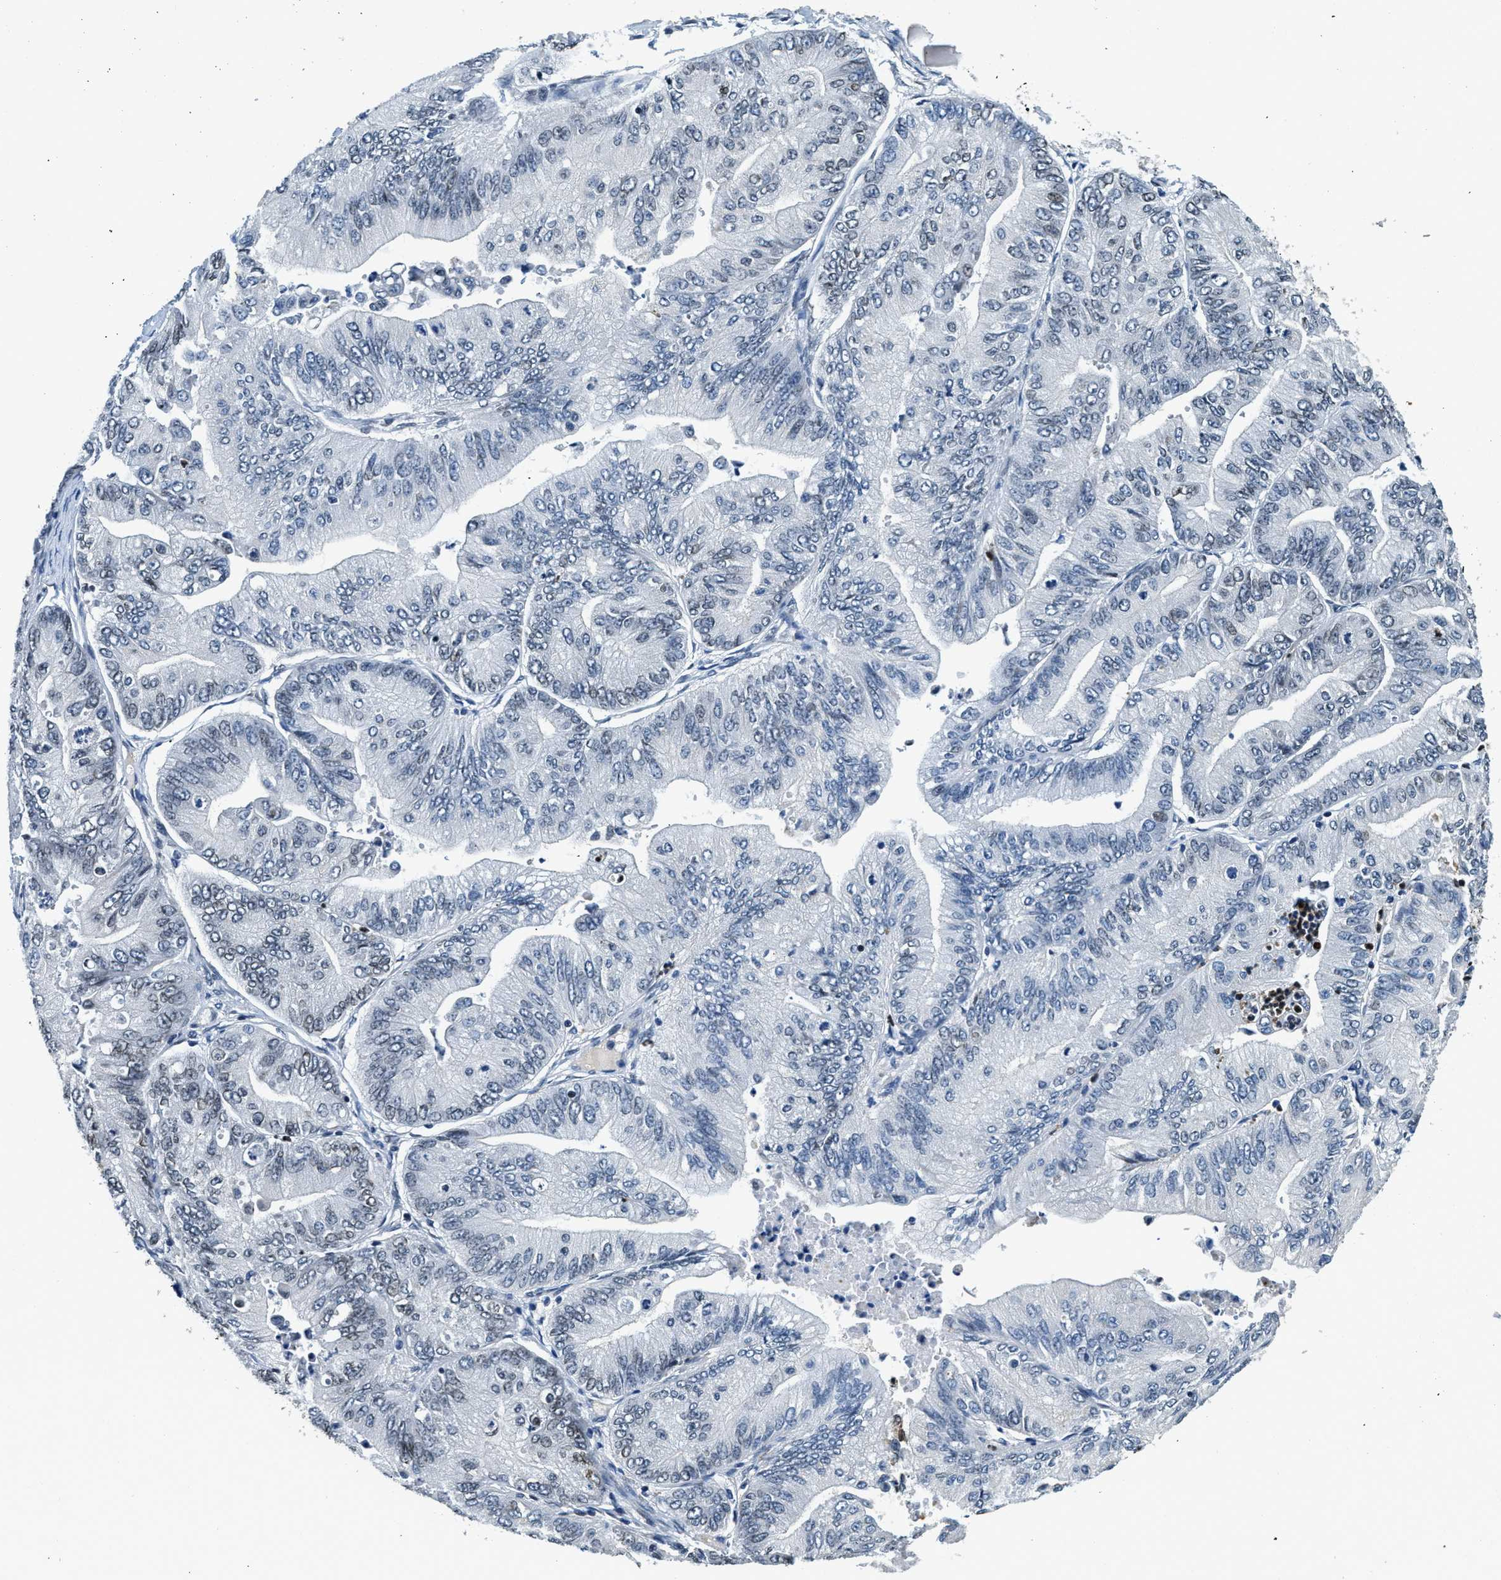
{"staining": {"intensity": "weak", "quantity": "<25%", "location": "nuclear"}, "tissue": "ovarian cancer", "cell_type": "Tumor cells", "image_type": "cancer", "snomed": [{"axis": "morphology", "description": "Cystadenocarcinoma, mucinous, NOS"}, {"axis": "topography", "description": "Ovary"}], "caption": "There is no significant expression in tumor cells of ovarian cancer (mucinous cystadenocarcinoma). (Immunohistochemistry (ihc), brightfield microscopy, high magnification).", "gene": "ZC3HC1", "patient": {"sex": "female", "age": 61}}